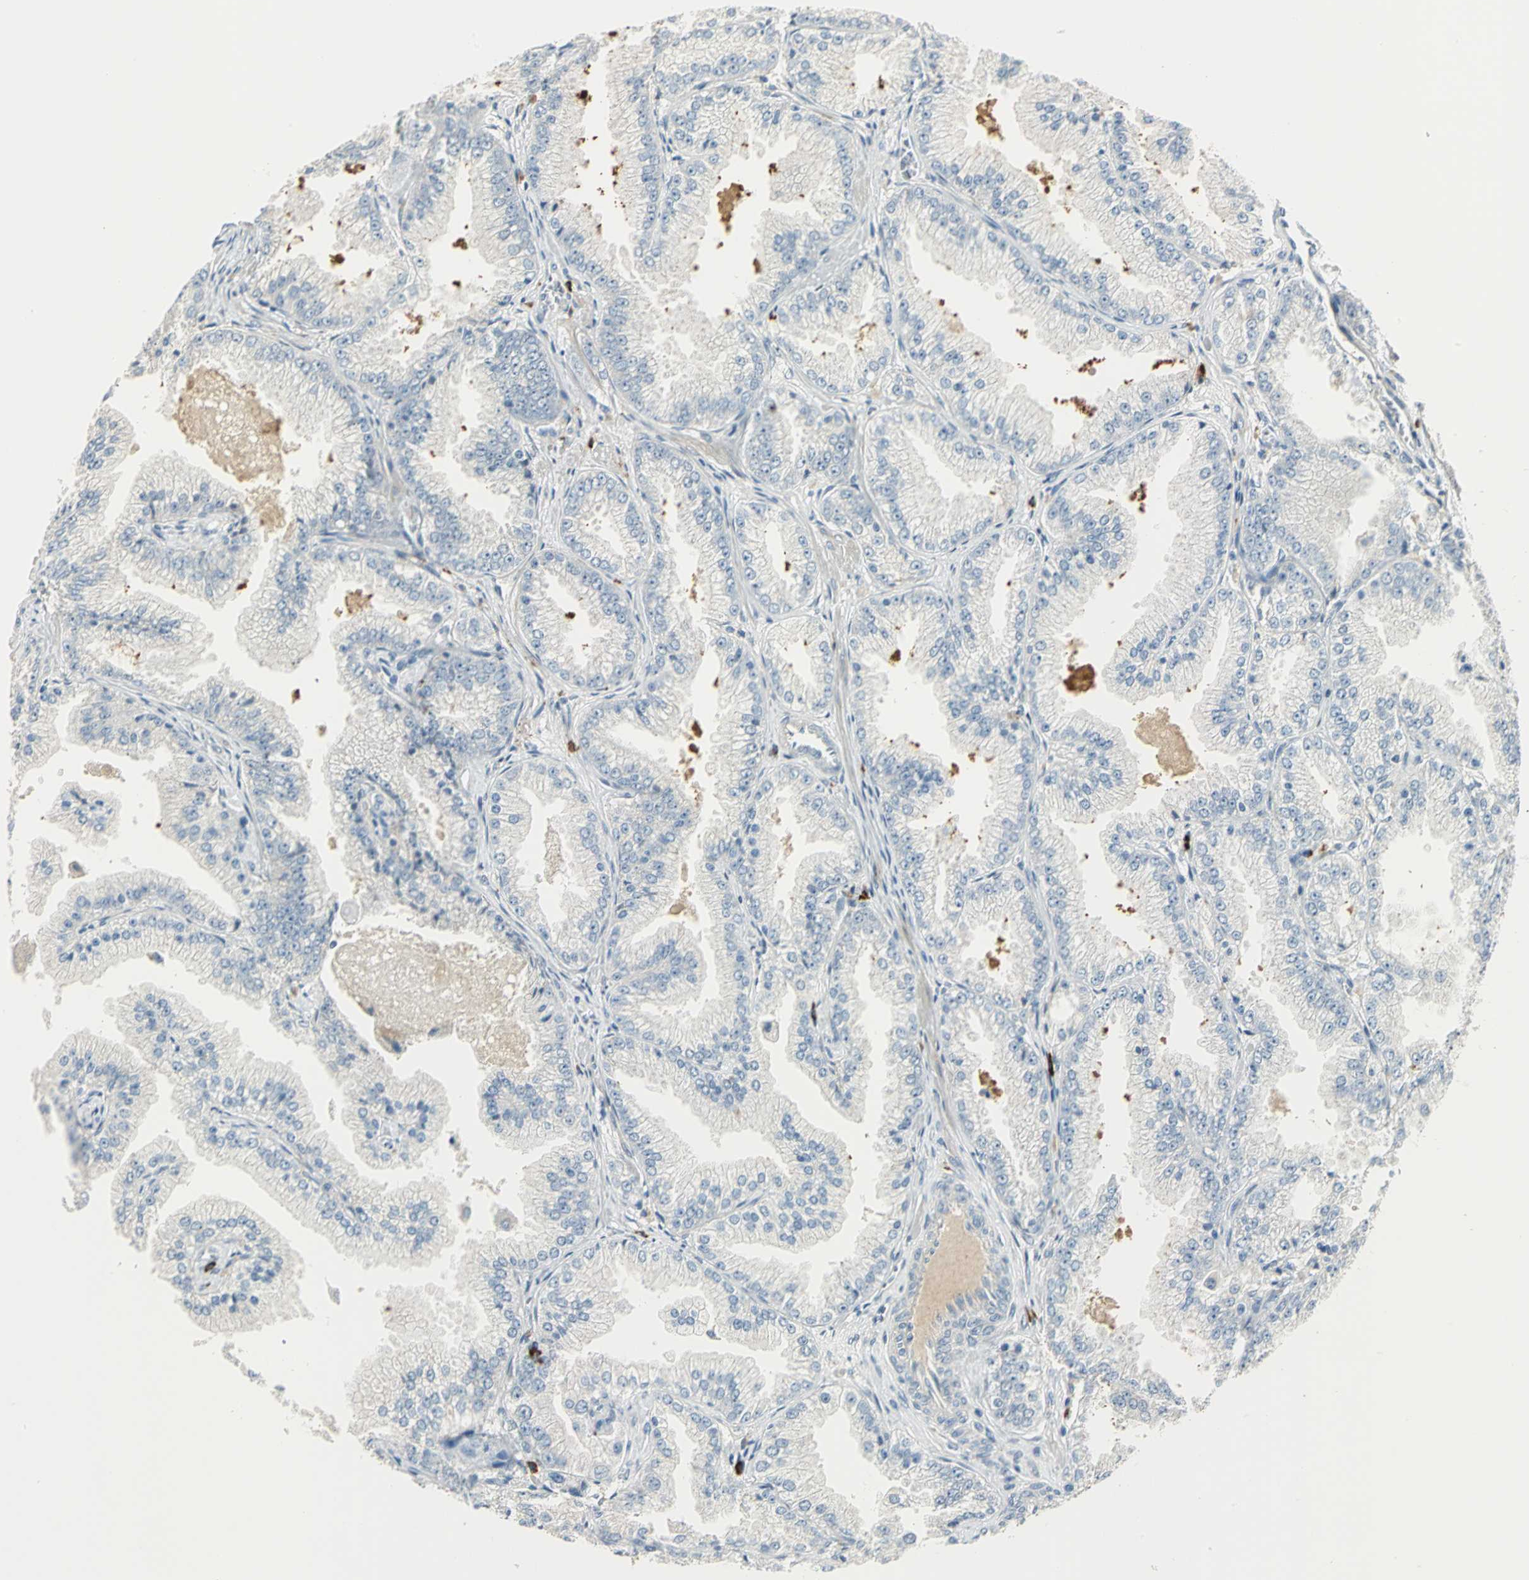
{"staining": {"intensity": "negative", "quantity": "none", "location": "none"}, "tissue": "prostate cancer", "cell_type": "Tumor cells", "image_type": "cancer", "snomed": [{"axis": "morphology", "description": "Adenocarcinoma, High grade"}, {"axis": "topography", "description": "Prostate"}], "caption": "A high-resolution image shows immunohistochemistry (IHC) staining of prostate cancer (adenocarcinoma (high-grade)), which exhibits no significant positivity in tumor cells.", "gene": "PROC", "patient": {"sex": "male", "age": 61}}